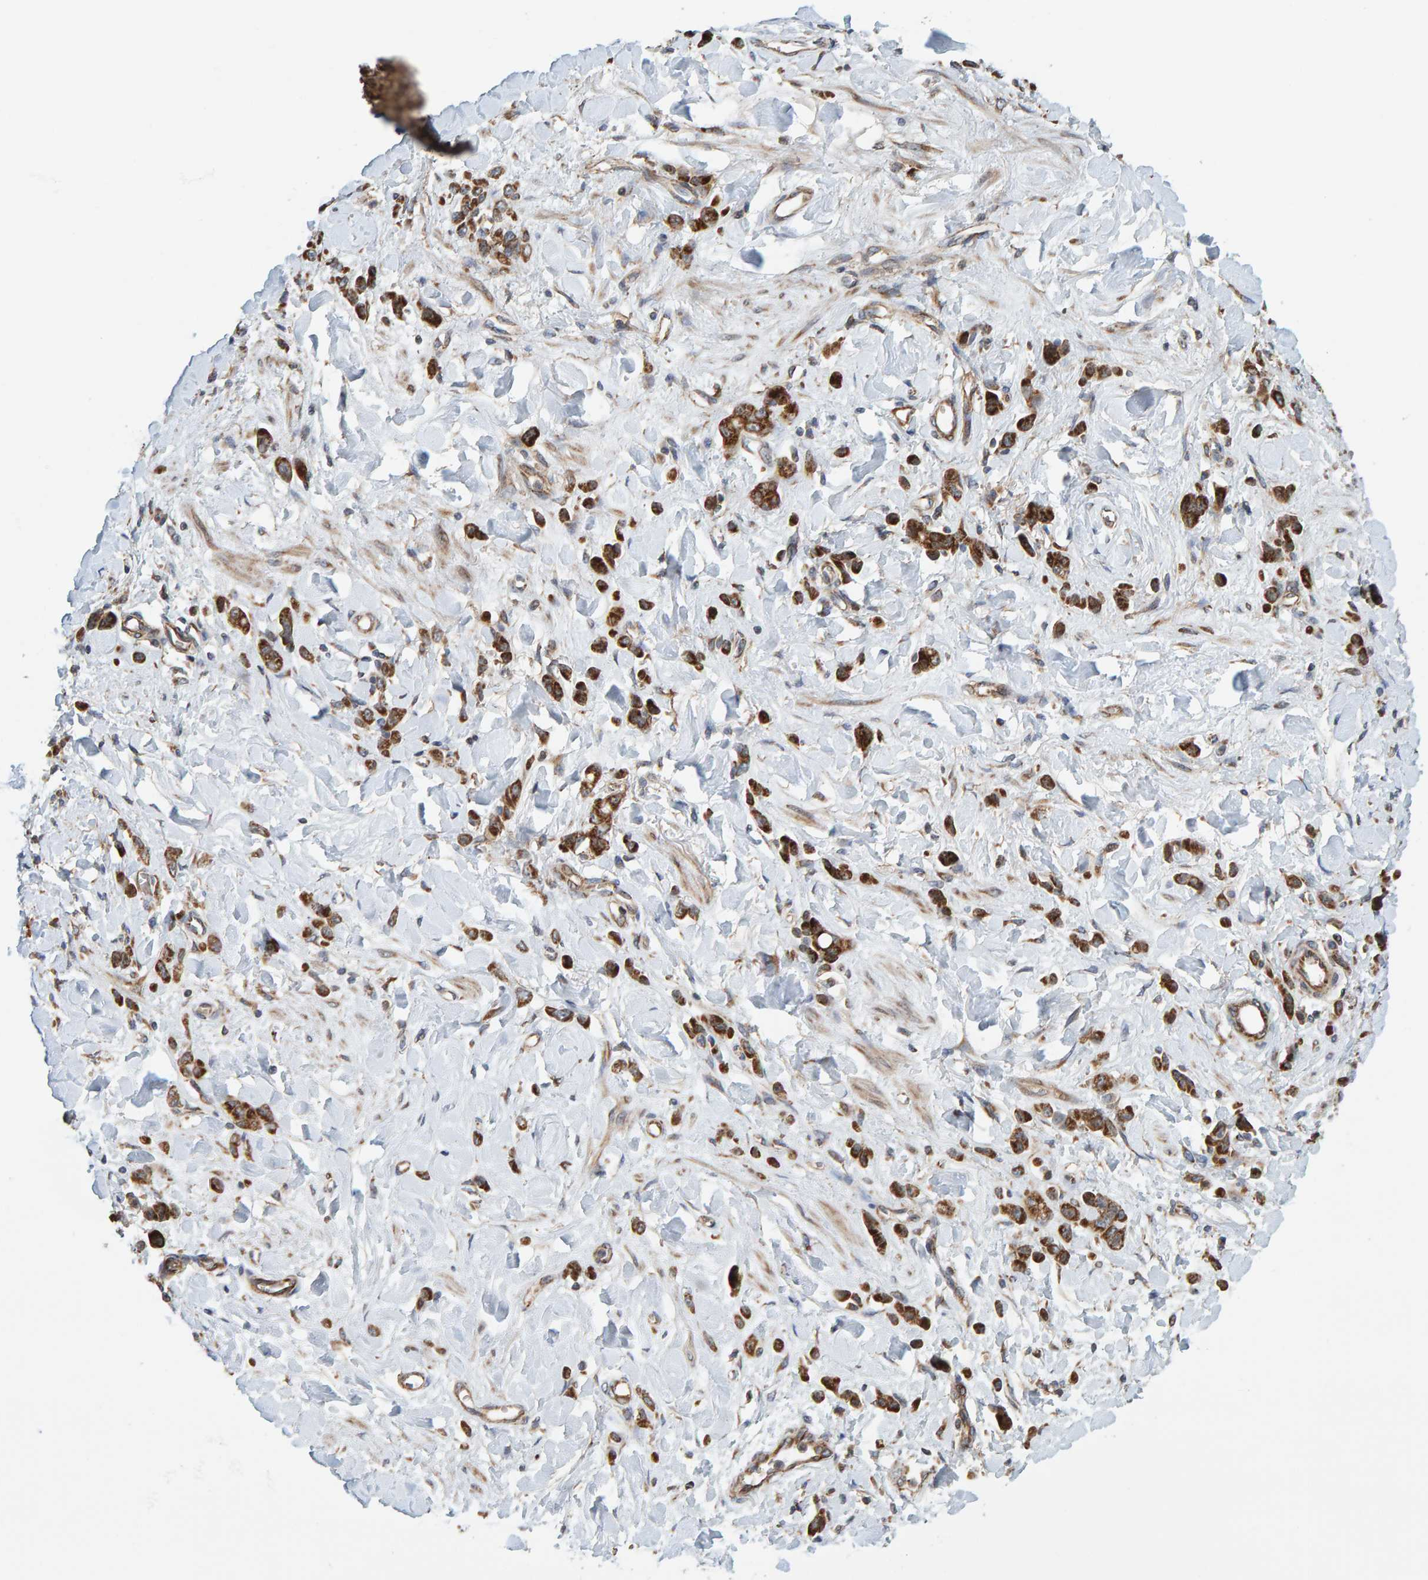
{"staining": {"intensity": "strong", "quantity": ">75%", "location": "cytoplasmic/membranous"}, "tissue": "stomach cancer", "cell_type": "Tumor cells", "image_type": "cancer", "snomed": [{"axis": "morphology", "description": "Normal tissue, NOS"}, {"axis": "morphology", "description": "Adenocarcinoma, NOS"}, {"axis": "topography", "description": "Stomach"}], "caption": "Stomach adenocarcinoma stained with immunohistochemistry reveals strong cytoplasmic/membranous staining in about >75% of tumor cells.", "gene": "MRPL45", "patient": {"sex": "male", "age": 82}}